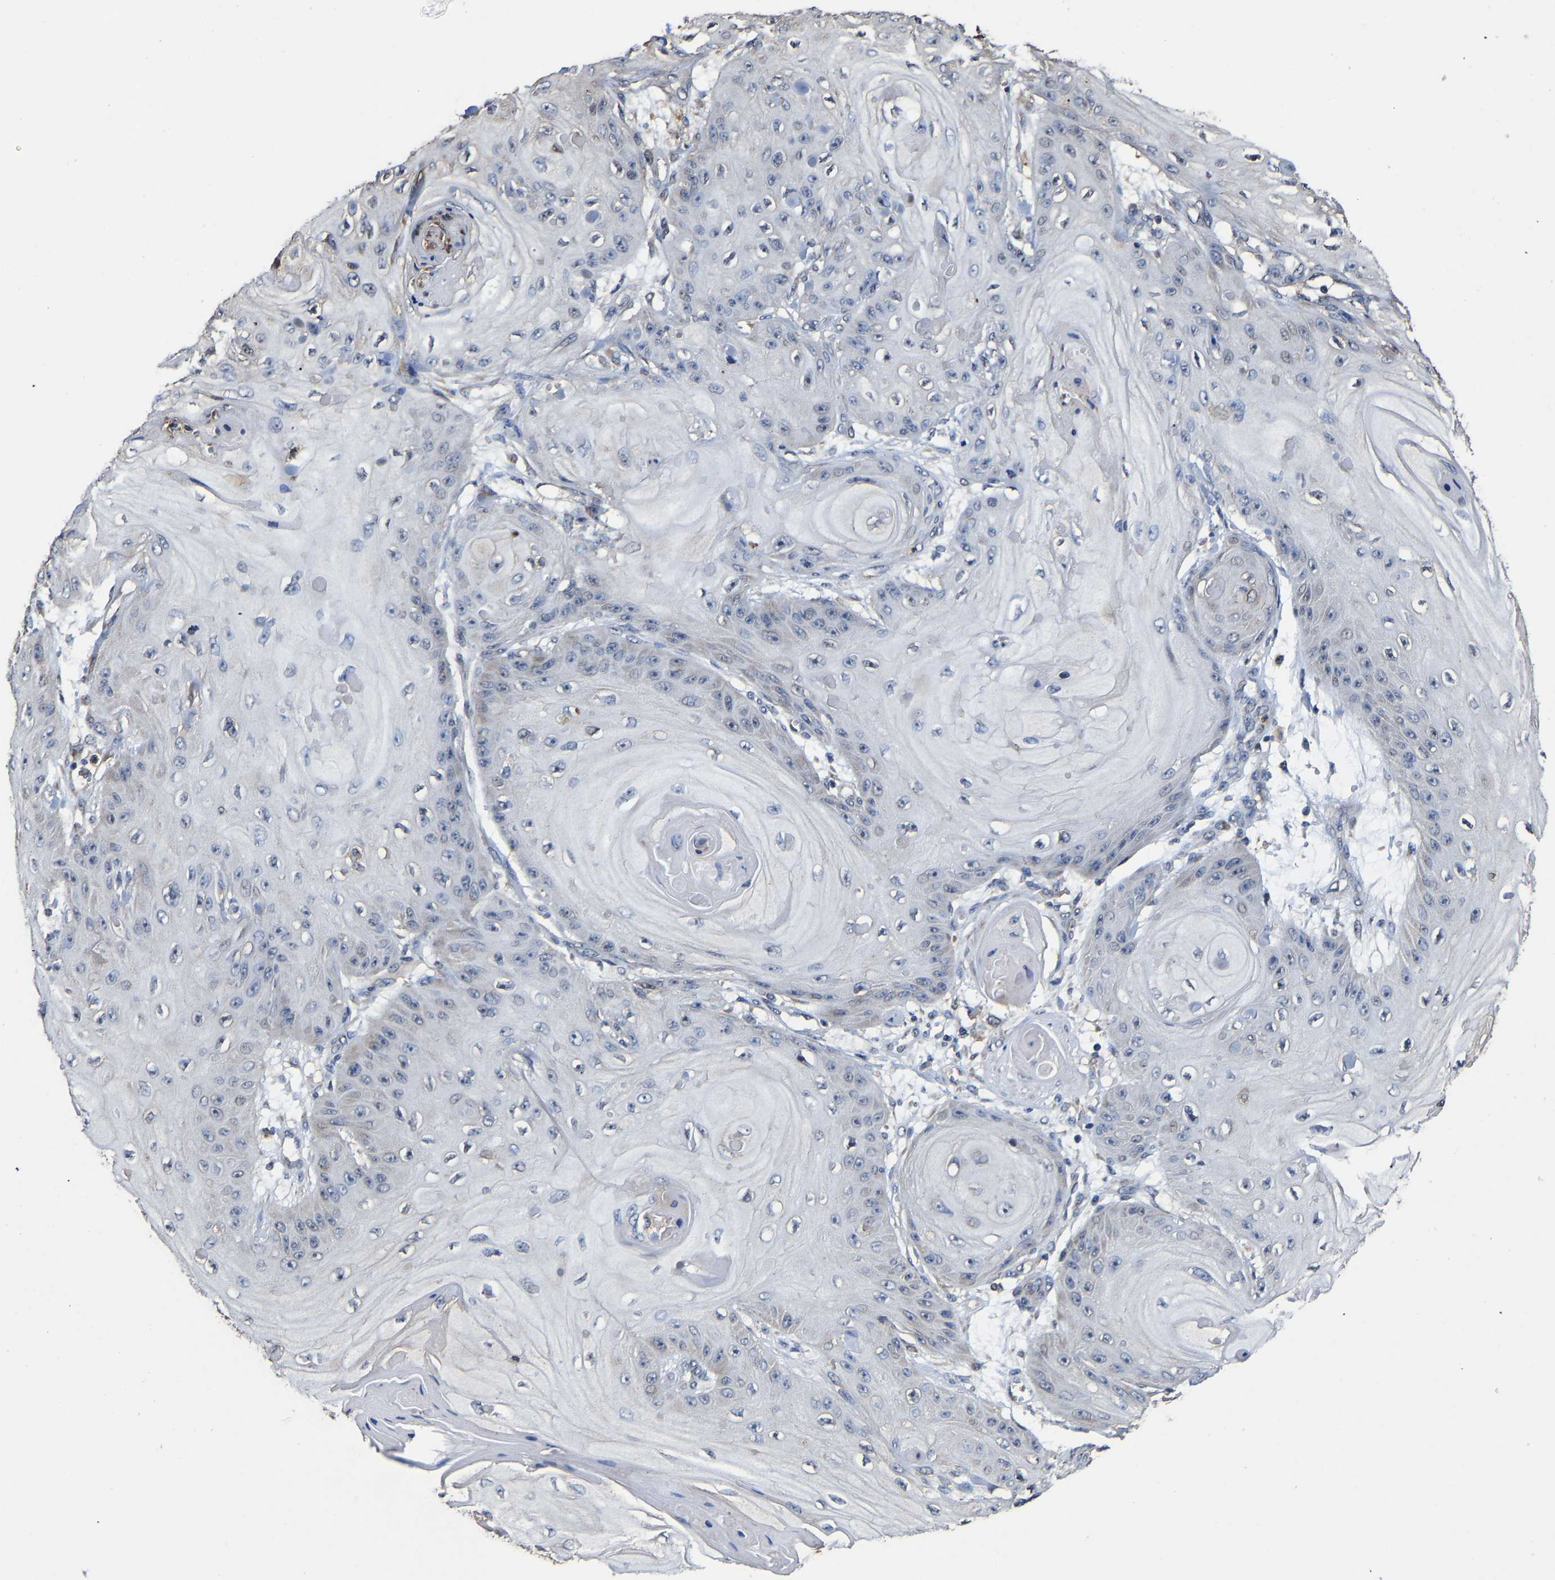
{"staining": {"intensity": "negative", "quantity": "none", "location": "none"}, "tissue": "skin cancer", "cell_type": "Tumor cells", "image_type": "cancer", "snomed": [{"axis": "morphology", "description": "Squamous cell carcinoma, NOS"}, {"axis": "topography", "description": "Skin"}], "caption": "An immunohistochemistry micrograph of skin squamous cell carcinoma is shown. There is no staining in tumor cells of skin squamous cell carcinoma. (DAB immunohistochemistry visualized using brightfield microscopy, high magnification).", "gene": "EBAG9", "patient": {"sex": "male", "age": 74}}